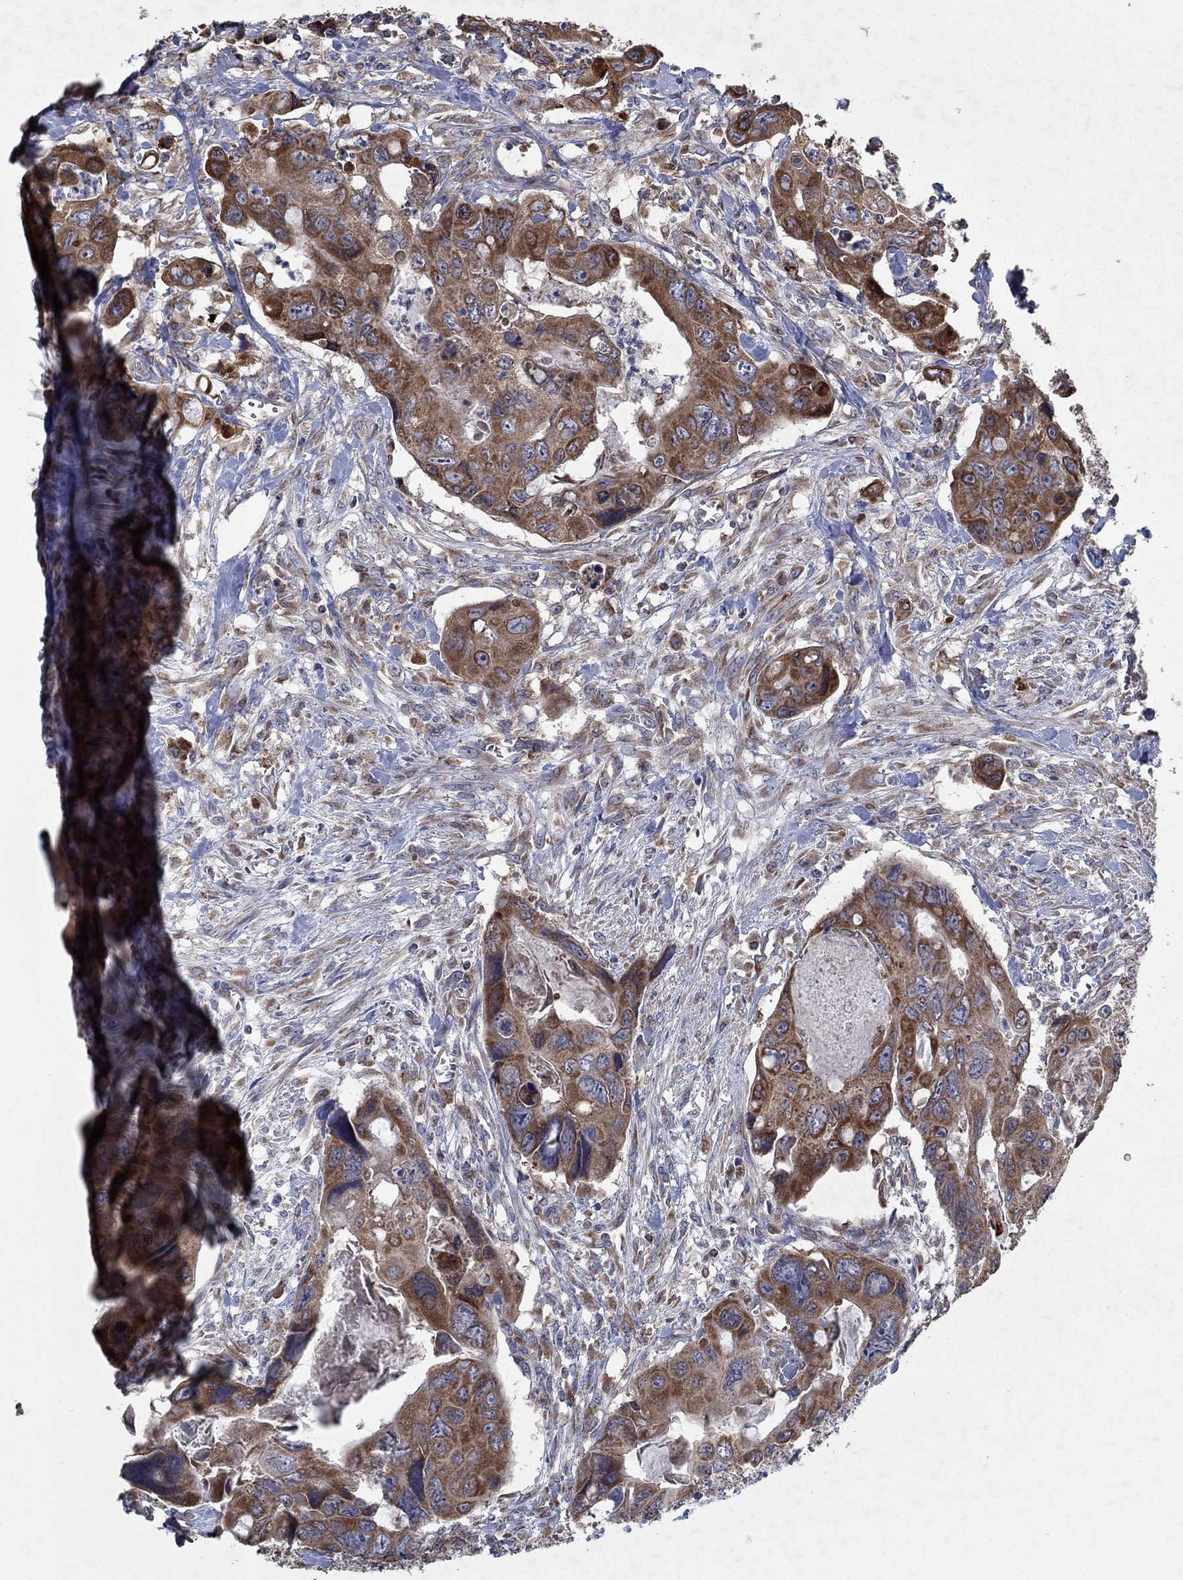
{"staining": {"intensity": "strong", "quantity": ">75%", "location": "cytoplasmic/membranous"}, "tissue": "colorectal cancer", "cell_type": "Tumor cells", "image_type": "cancer", "snomed": [{"axis": "morphology", "description": "Adenocarcinoma, NOS"}, {"axis": "topography", "description": "Rectum"}], "caption": "Tumor cells demonstrate strong cytoplasmic/membranous expression in approximately >75% of cells in colorectal cancer (adenocarcinoma). (DAB = brown stain, brightfield microscopy at high magnification).", "gene": "NCEH1", "patient": {"sex": "male", "age": 62}}